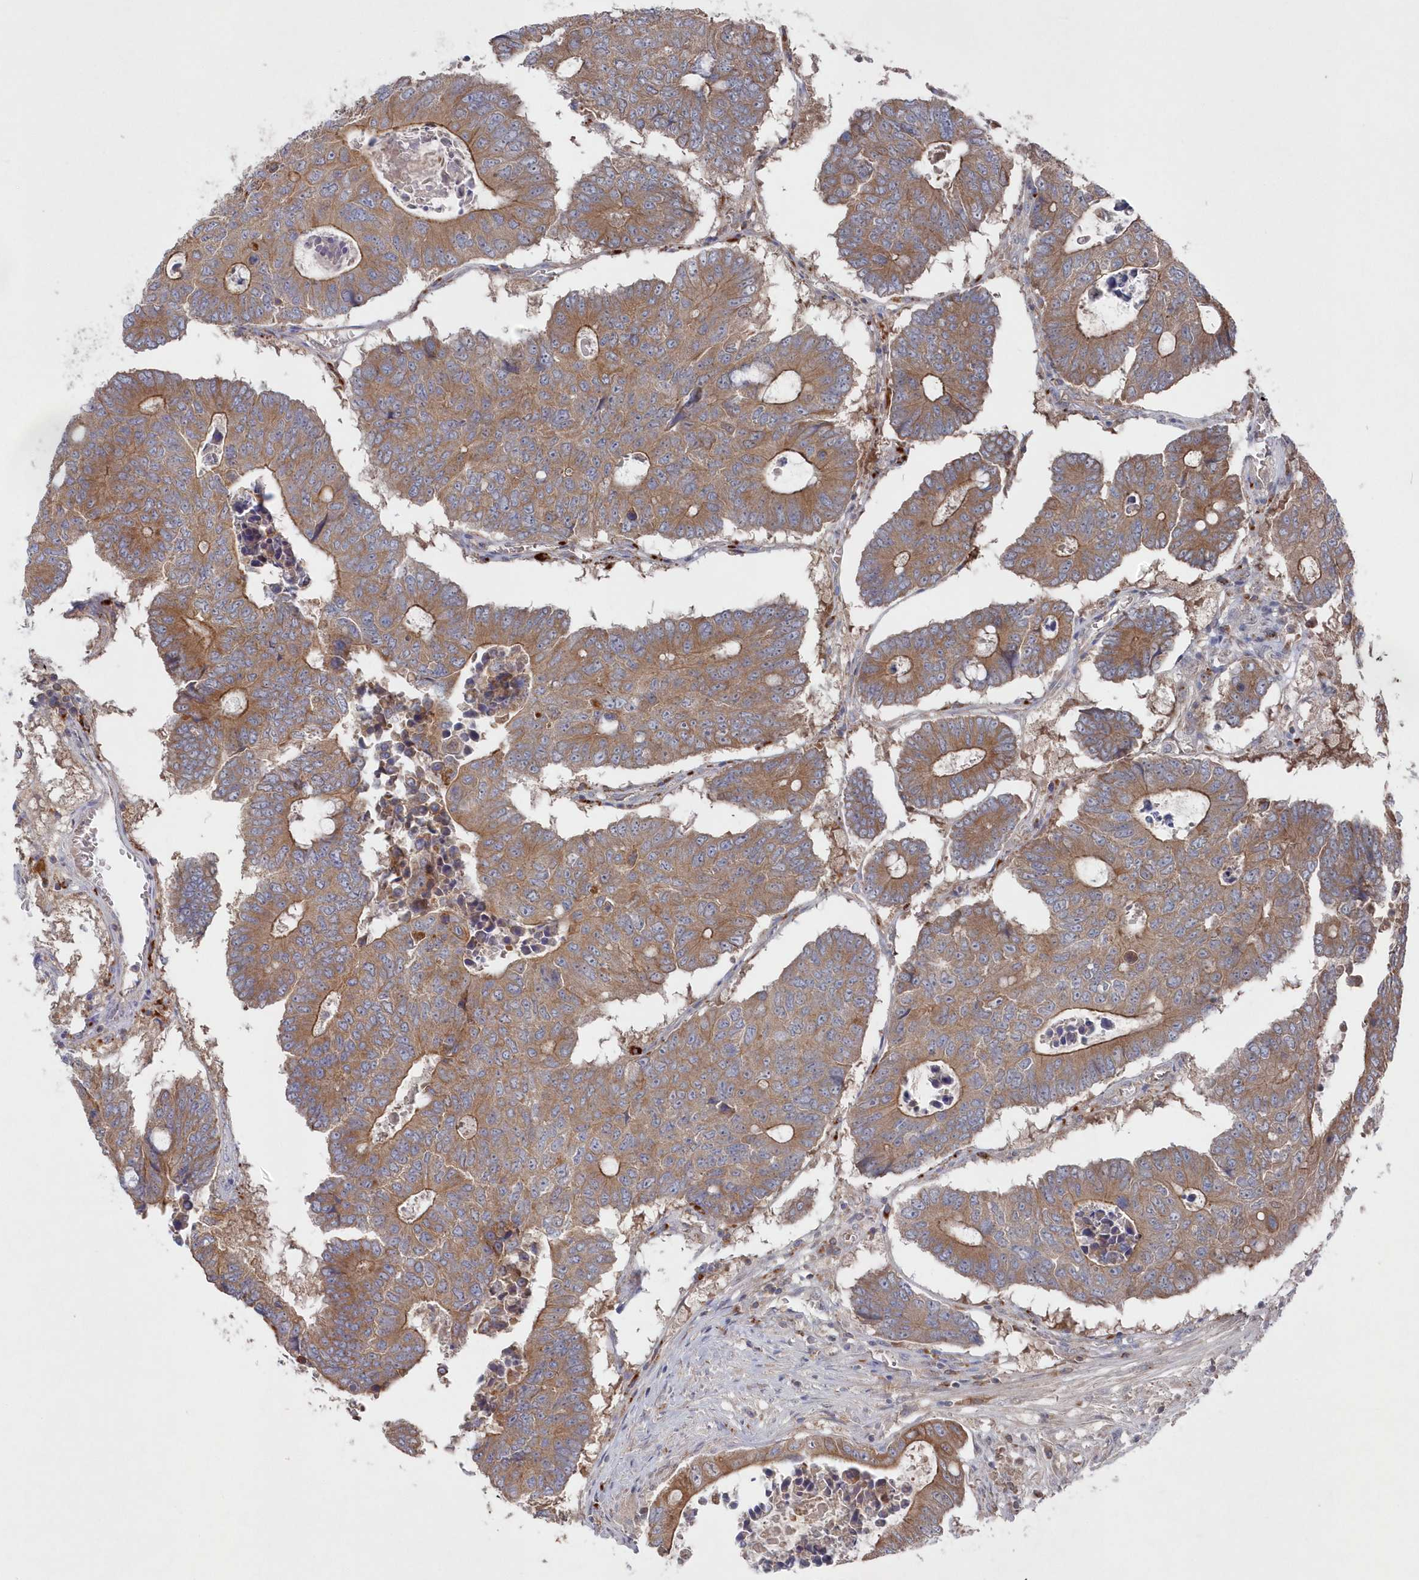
{"staining": {"intensity": "moderate", "quantity": ">75%", "location": "cytoplasmic/membranous"}, "tissue": "colorectal cancer", "cell_type": "Tumor cells", "image_type": "cancer", "snomed": [{"axis": "morphology", "description": "Adenocarcinoma, NOS"}, {"axis": "topography", "description": "Colon"}], "caption": "The image displays immunohistochemical staining of colorectal cancer. There is moderate cytoplasmic/membranous staining is identified in approximately >75% of tumor cells.", "gene": "ASNSD1", "patient": {"sex": "male", "age": 87}}